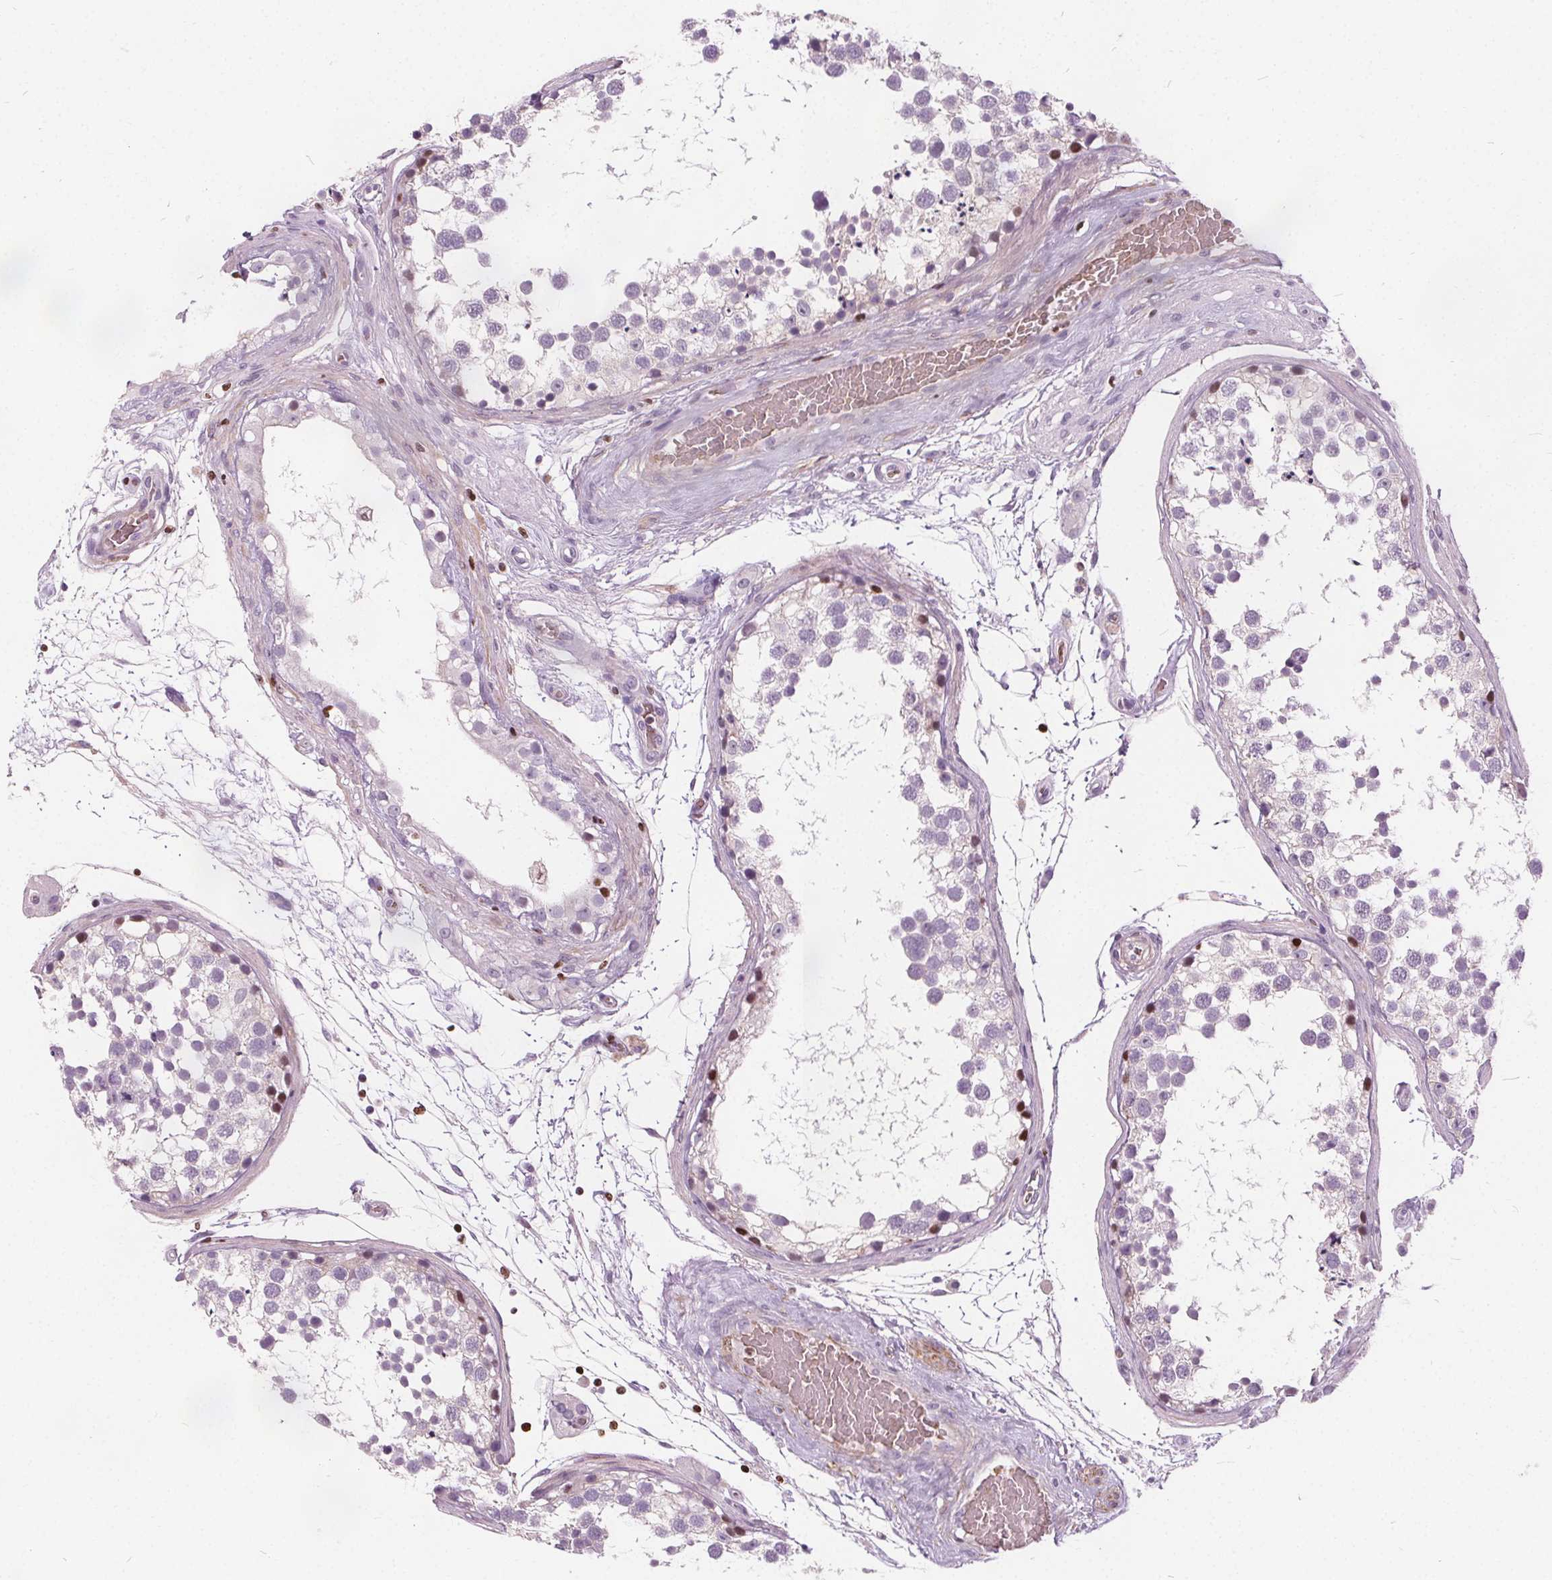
{"staining": {"intensity": "moderate", "quantity": "<25%", "location": "nuclear"}, "tissue": "testis", "cell_type": "Cells in seminiferous ducts", "image_type": "normal", "snomed": [{"axis": "morphology", "description": "Normal tissue, NOS"}, {"axis": "morphology", "description": "Seminoma, NOS"}, {"axis": "topography", "description": "Testis"}], "caption": "This is an image of immunohistochemistry staining of benign testis, which shows moderate positivity in the nuclear of cells in seminiferous ducts.", "gene": "ISLR2", "patient": {"sex": "male", "age": 65}}